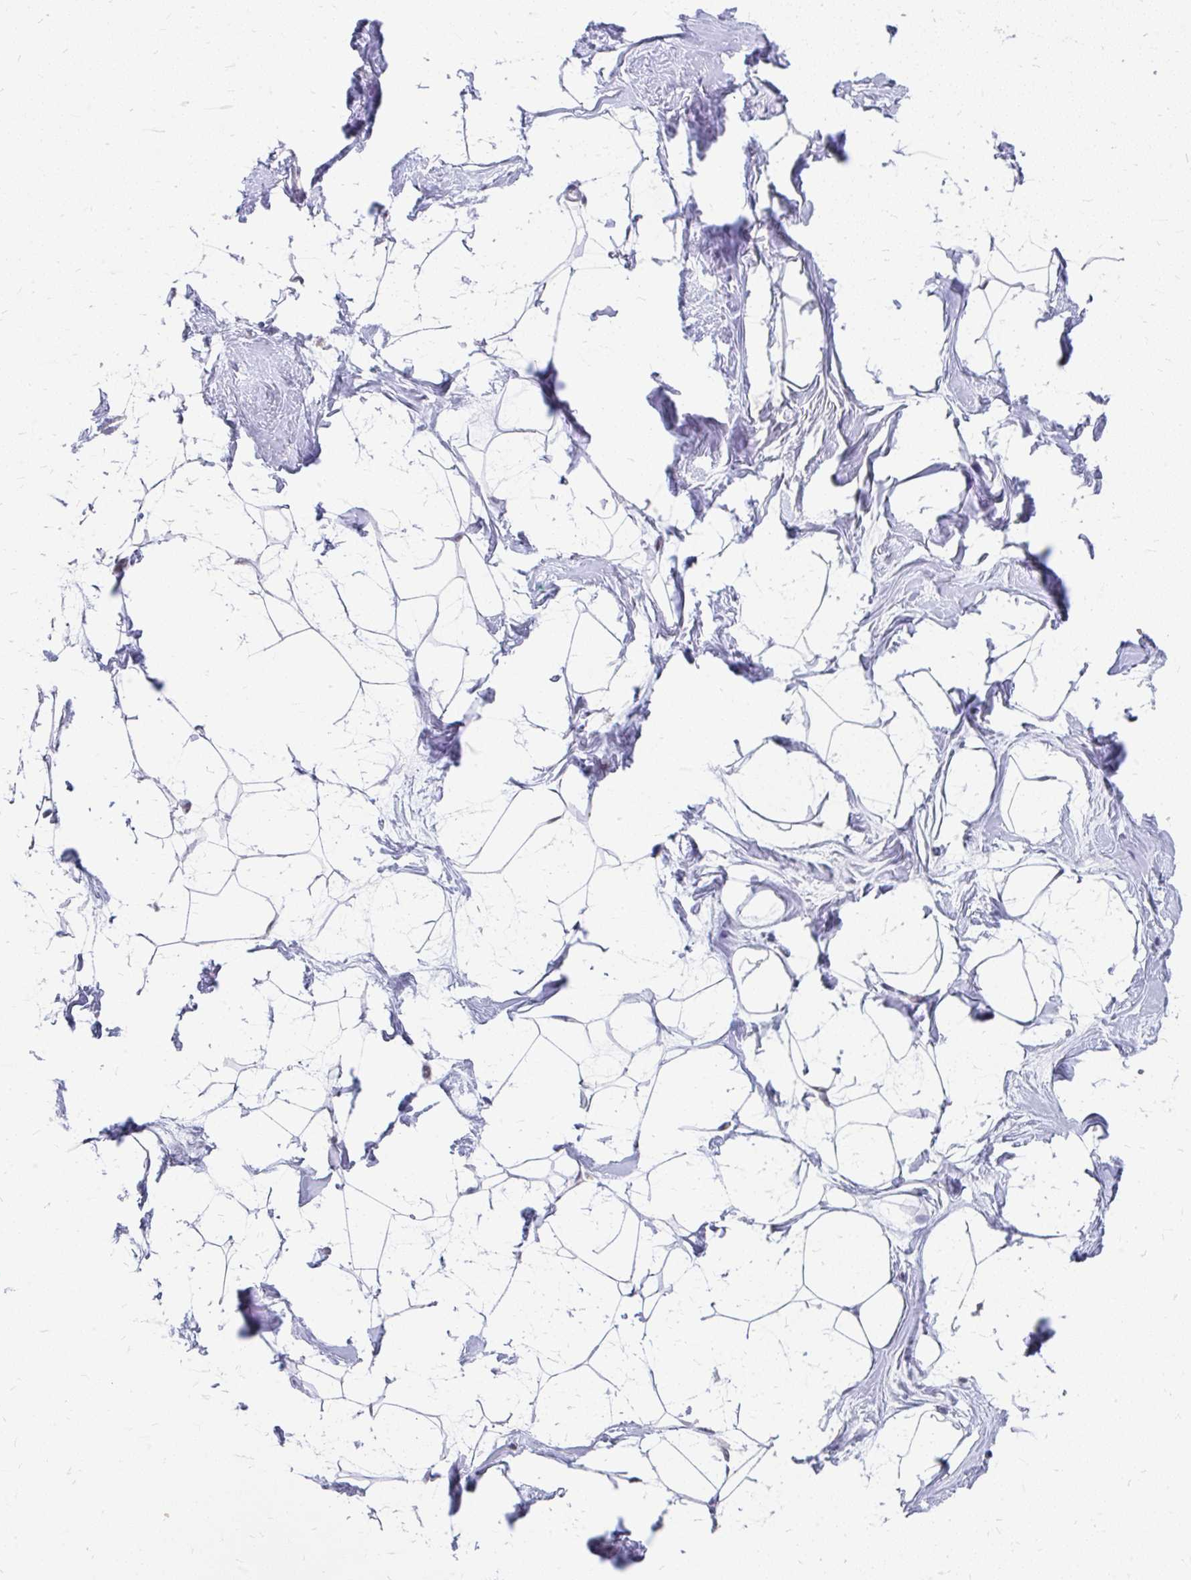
{"staining": {"intensity": "negative", "quantity": "none", "location": "none"}, "tissue": "breast", "cell_type": "Adipocytes", "image_type": "normal", "snomed": [{"axis": "morphology", "description": "Normal tissue, NOS"}, {"axis": "topography", "description": "Breast"}], "caption": "Immunohistochemistry (IHC) micrograph of benign breast: human breast stained with DAB (3,3'-diaminobenzidine) reveals no significant protein staining in adipocytes.", "gene": "GTF2H1", "patient": {"sex": "female", "age": 45}}